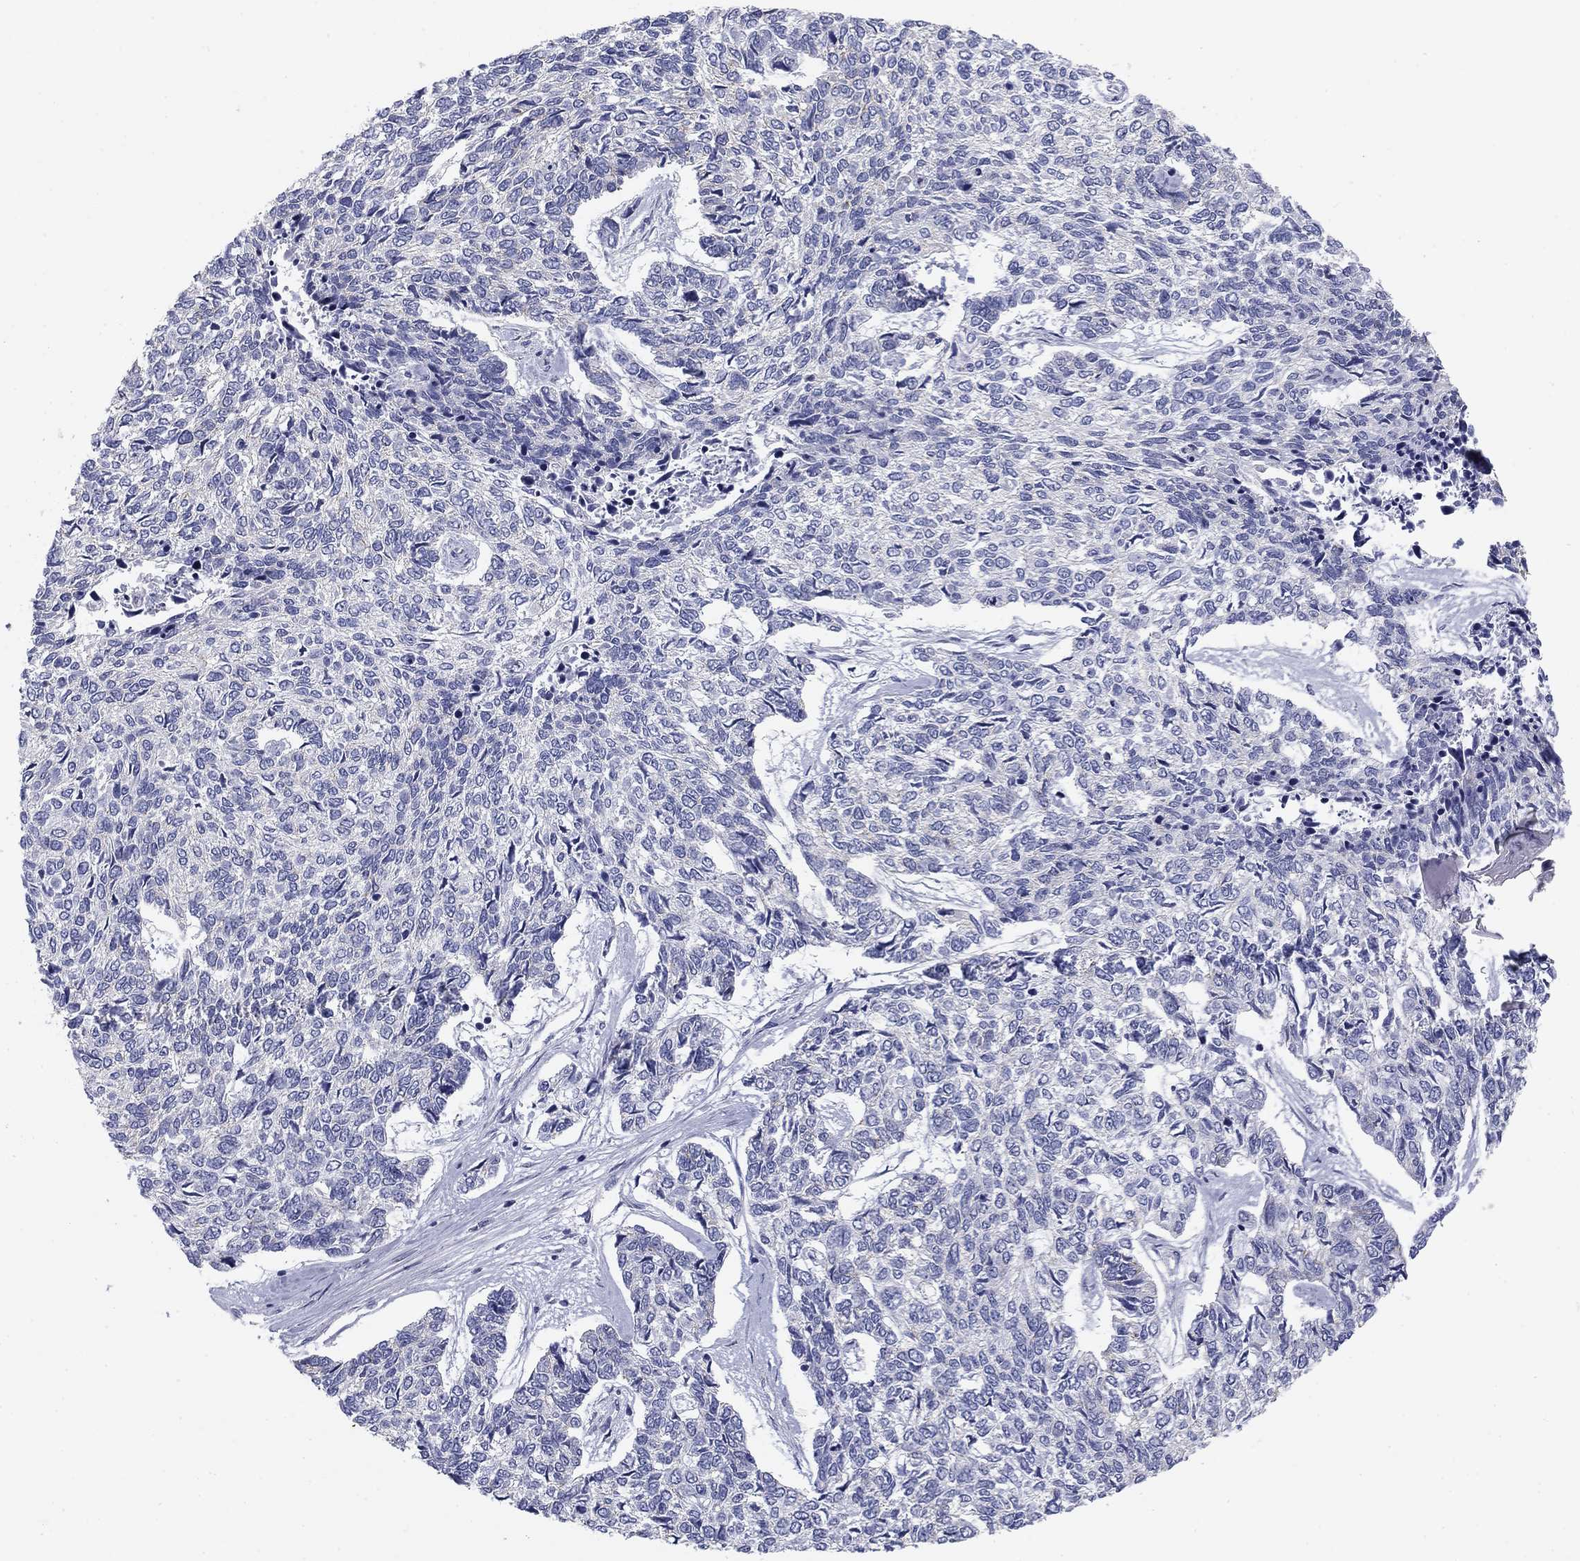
{"staining": {"intensity": "weak", "quantity": "<25%", "location": "cytoplasmic/membranous"}, "tissue": "skin cancer", "cell_type": "Tumor cells", "image_type": "cancer", "snomed": [{"axis": "morphology", "description": "Basal cell carcinoma"}, {"axis": "topography", "description": "Skin"}], "caption": "An immunohistochemistry micrograph of skin cancer is shown. There is no staining in tumor cells of skin cancer.", "gene": "SEPTIN3", "patient": {"sex": "female", "age": 65}}